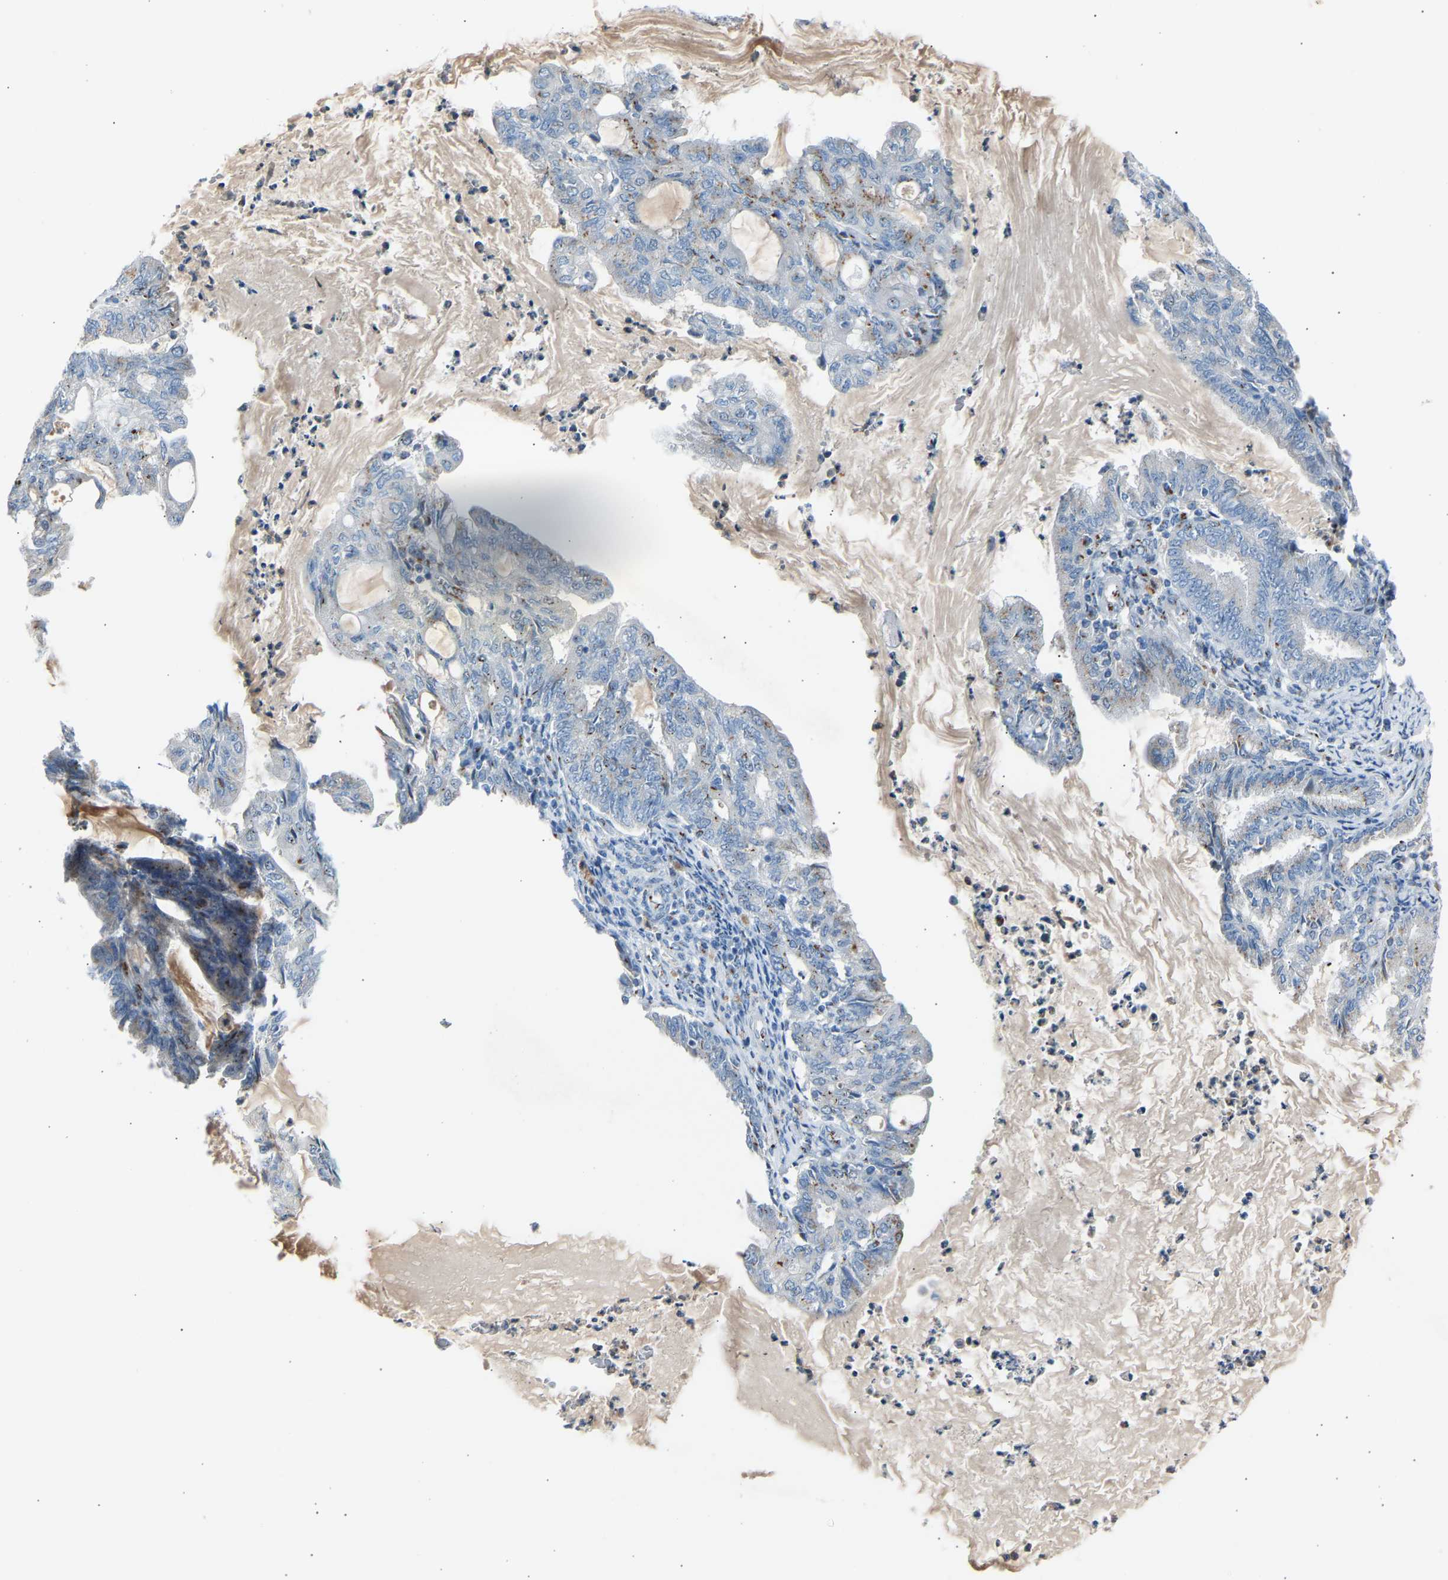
{"staining": {"intensity": "weak", "quantity": "<25%", "location": "cytoplasmic/membranous"}, "tissue": "endometrial cancer", "cell_type": "Tumor cells", "image_type": "cancer", "snomed": [{"axis": "morphology", "description": "Adenocarcinoma, NOS"}, {"axis": "topography", "description": "Endometrium"}], "caption": "Immunohistochemistry (IHC) of endometrial adenocarcinoma reveals no expression in tumor cells.", "gene": "CYREN", "patient": {"sex": "female", "age": 86}}